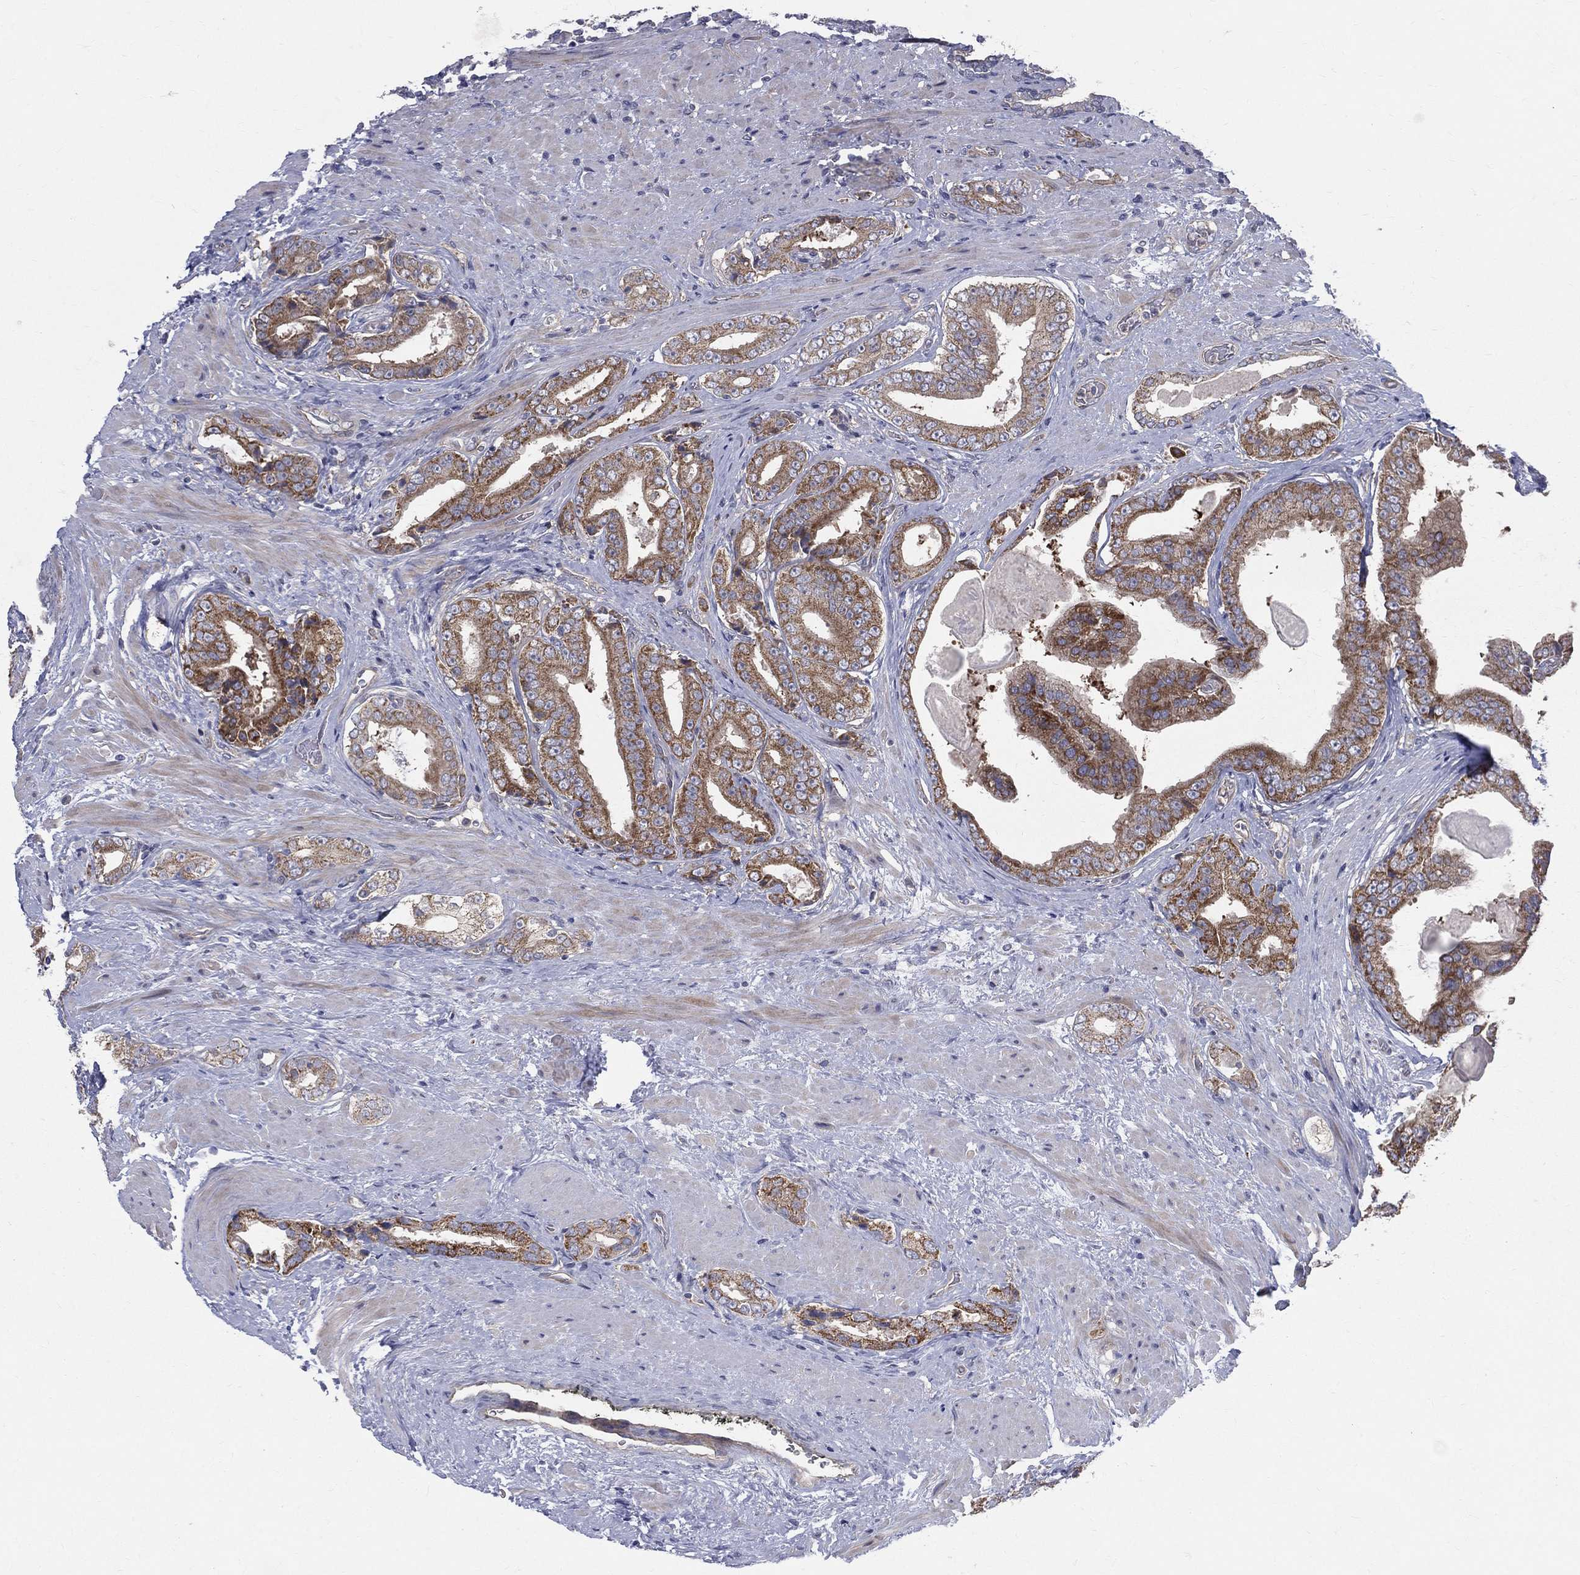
{"staining": {"intensity": "strong", "quantity": "<25%", "location": "cytoplasmic/membranous"}, "tissue": "prostate cancer", "cell_type": "Tumor cells", "image_type": "cancer", "snomed": [{"axis": "morphology", "description": "Adenocarcinoma, Low grade"}, {"axis": "topography", "description": "Prostate and seminal vesicle, NOS"}], "caption": "A photomicrograph of human prostate cancer stained for a protein displays strong cytoplasmic/membranous brown staining in tumor cells.", "gene": "POMZP3", "patient": {"sex": "male", "age": 61}}